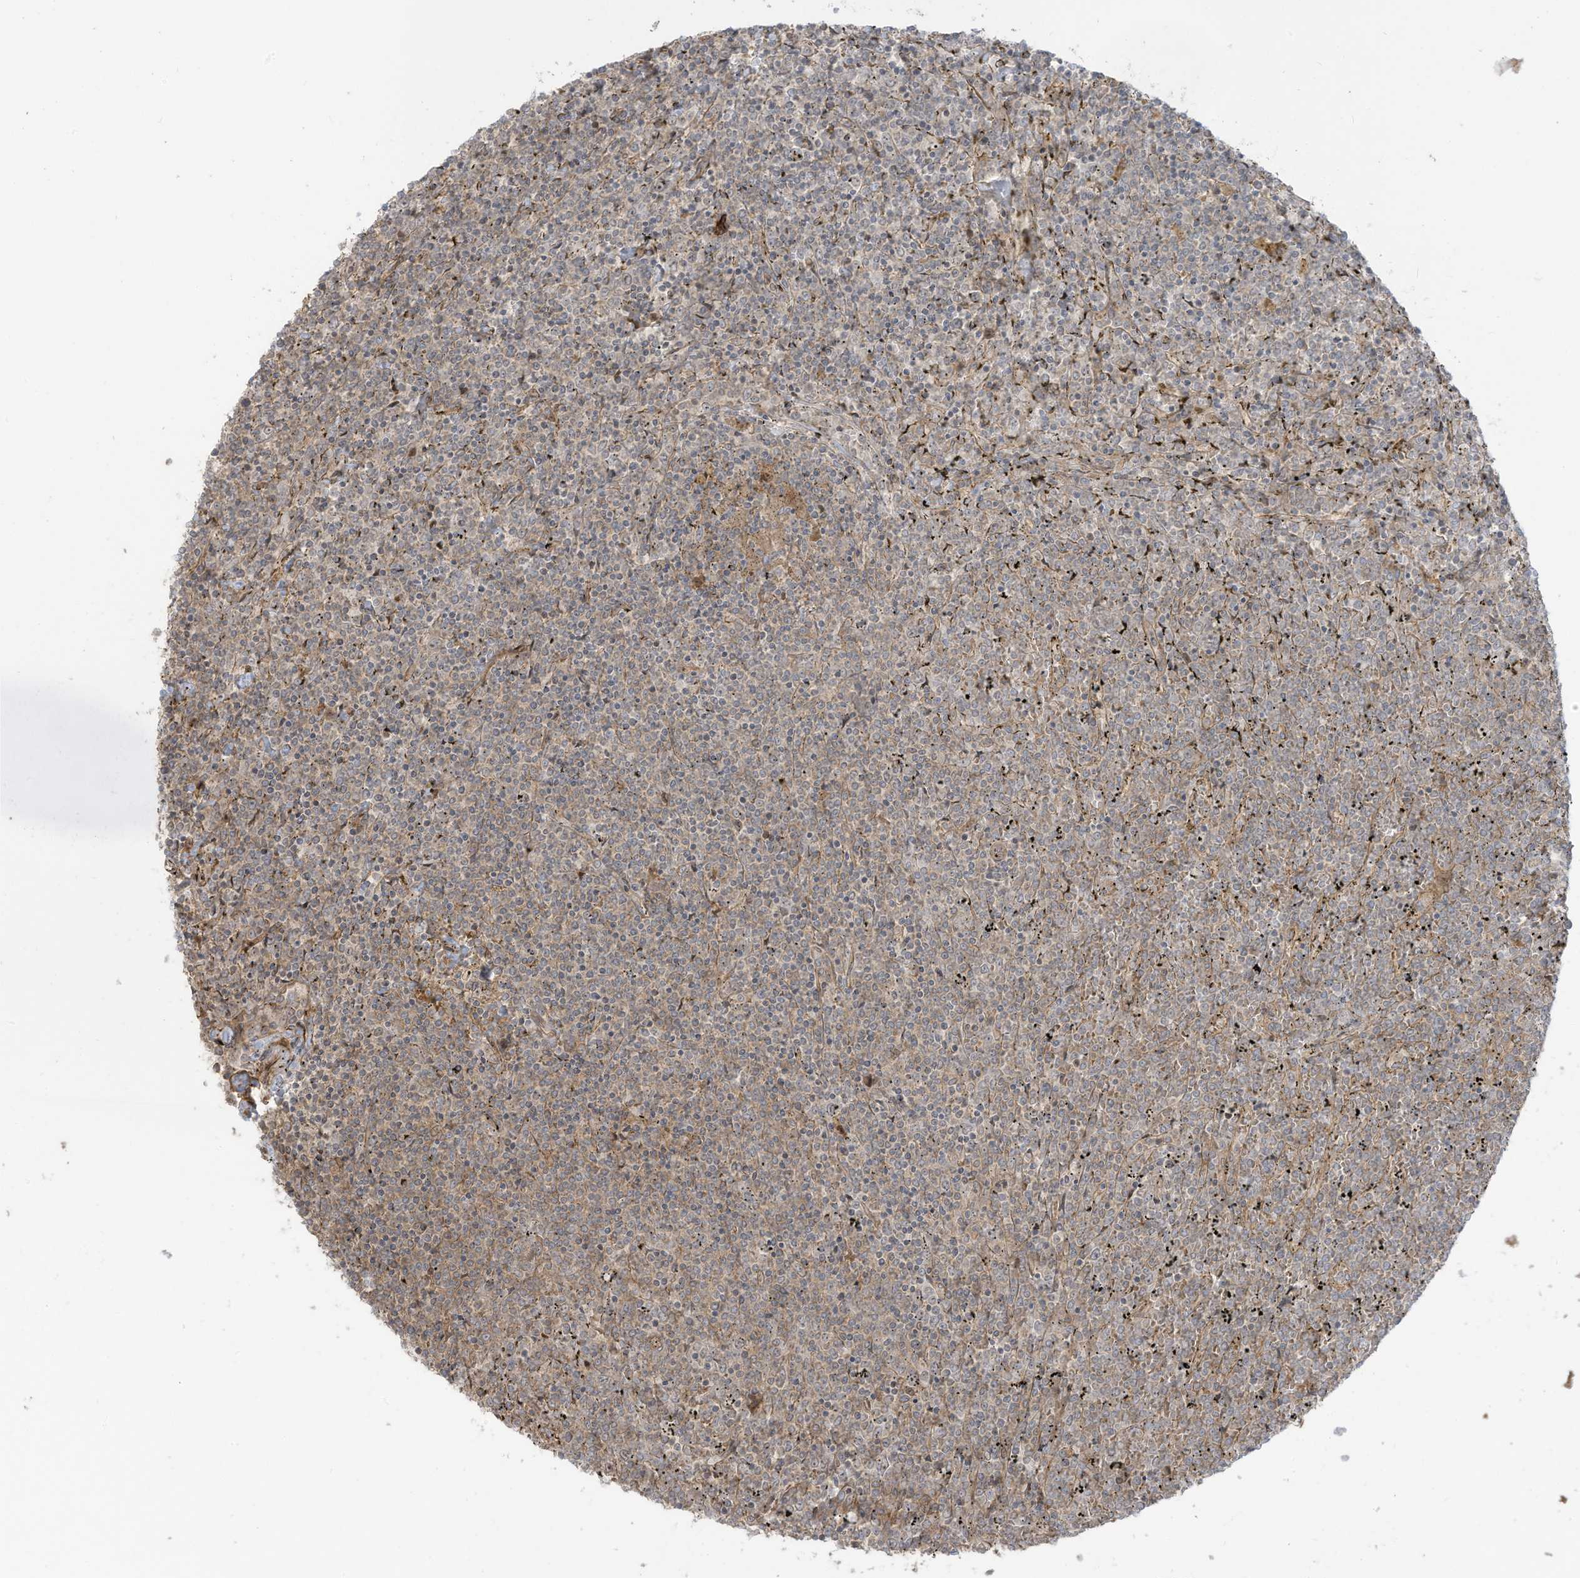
{"staining": {"intensity": "moderate", "quantity": "25%-75%", "location": "cytoplasmic/membranous"}, "tissue": "lymphoma", "cell_type": "Tumor cells", "image_type": "cancer", "snomed": [{"axis": "morphology", "description": "Malignant lymphoma, non-Hodgkin's type, Low grade"}, {"axis": "topography", "description": "Spleen"}], "caption": "Protein staining reveals moderate cytoplasmic/membranous positivity in approximately 25%-75% of tumor cells in low-grade malignant lymphoma, non-Hodgkin's type.", "gene": "ENTR1", "patient": {"sex": "female", "age": 19}}